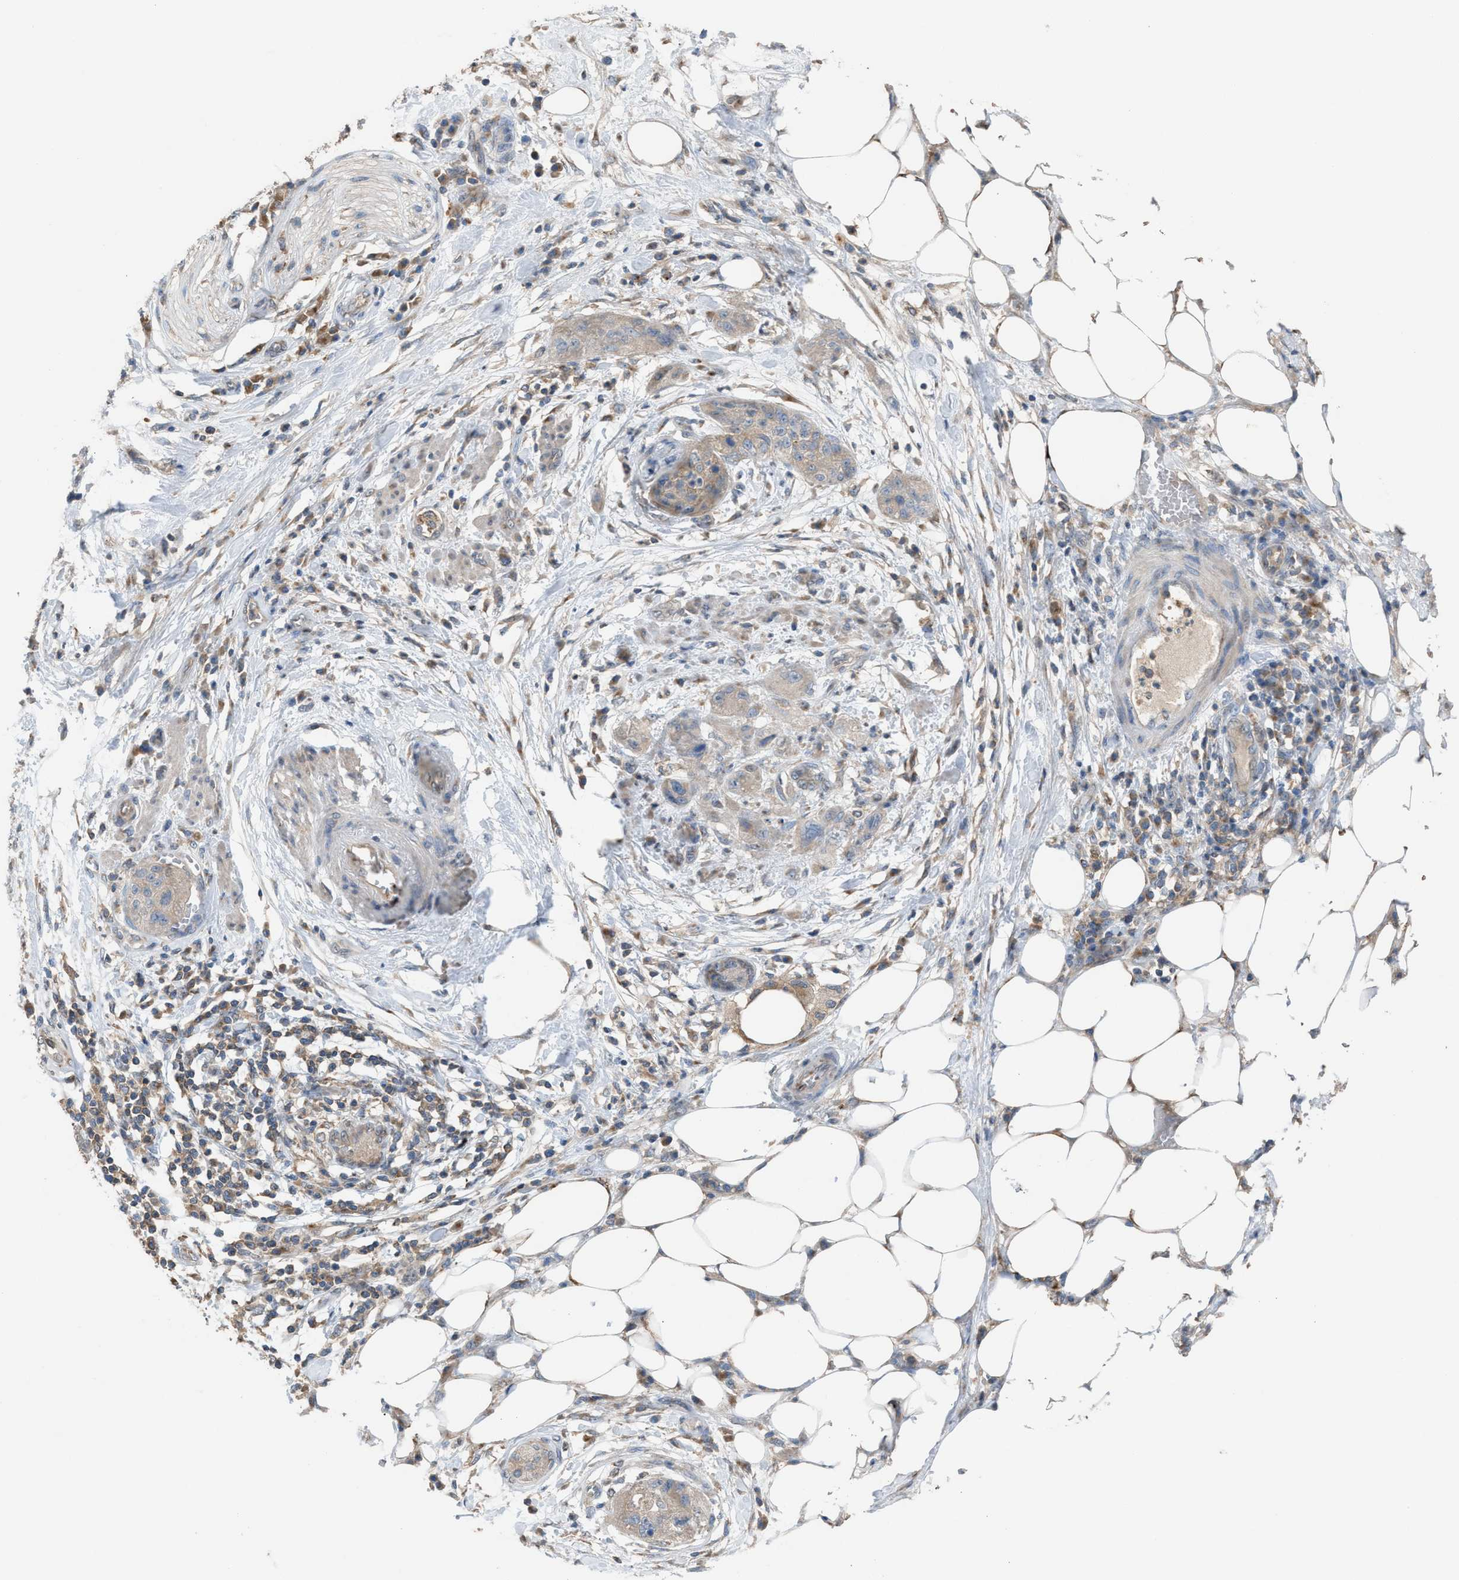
{"staining": {"intensity": "weak", "quantity": ">75%", "location": "cytoplasmic/membranous"}, "tissue": "pancreatic cancer", "cell_type": "Tumor cells", "image_type": "cancer", "snomed": [{"axis": "morphology", "description": "Adenocarcinoma, NOS"}, {"axis": "topography", "description": "Pancreas"}], "caption": "Pancreatic cancer (adenocarcinoma) stained for a protein (brown) reveals weak cytoplasmic/membranous positive staining in approximately >75% of tumor cells.", "gene": "TPK1", "patient": {"sex": "female", "age": 78}}